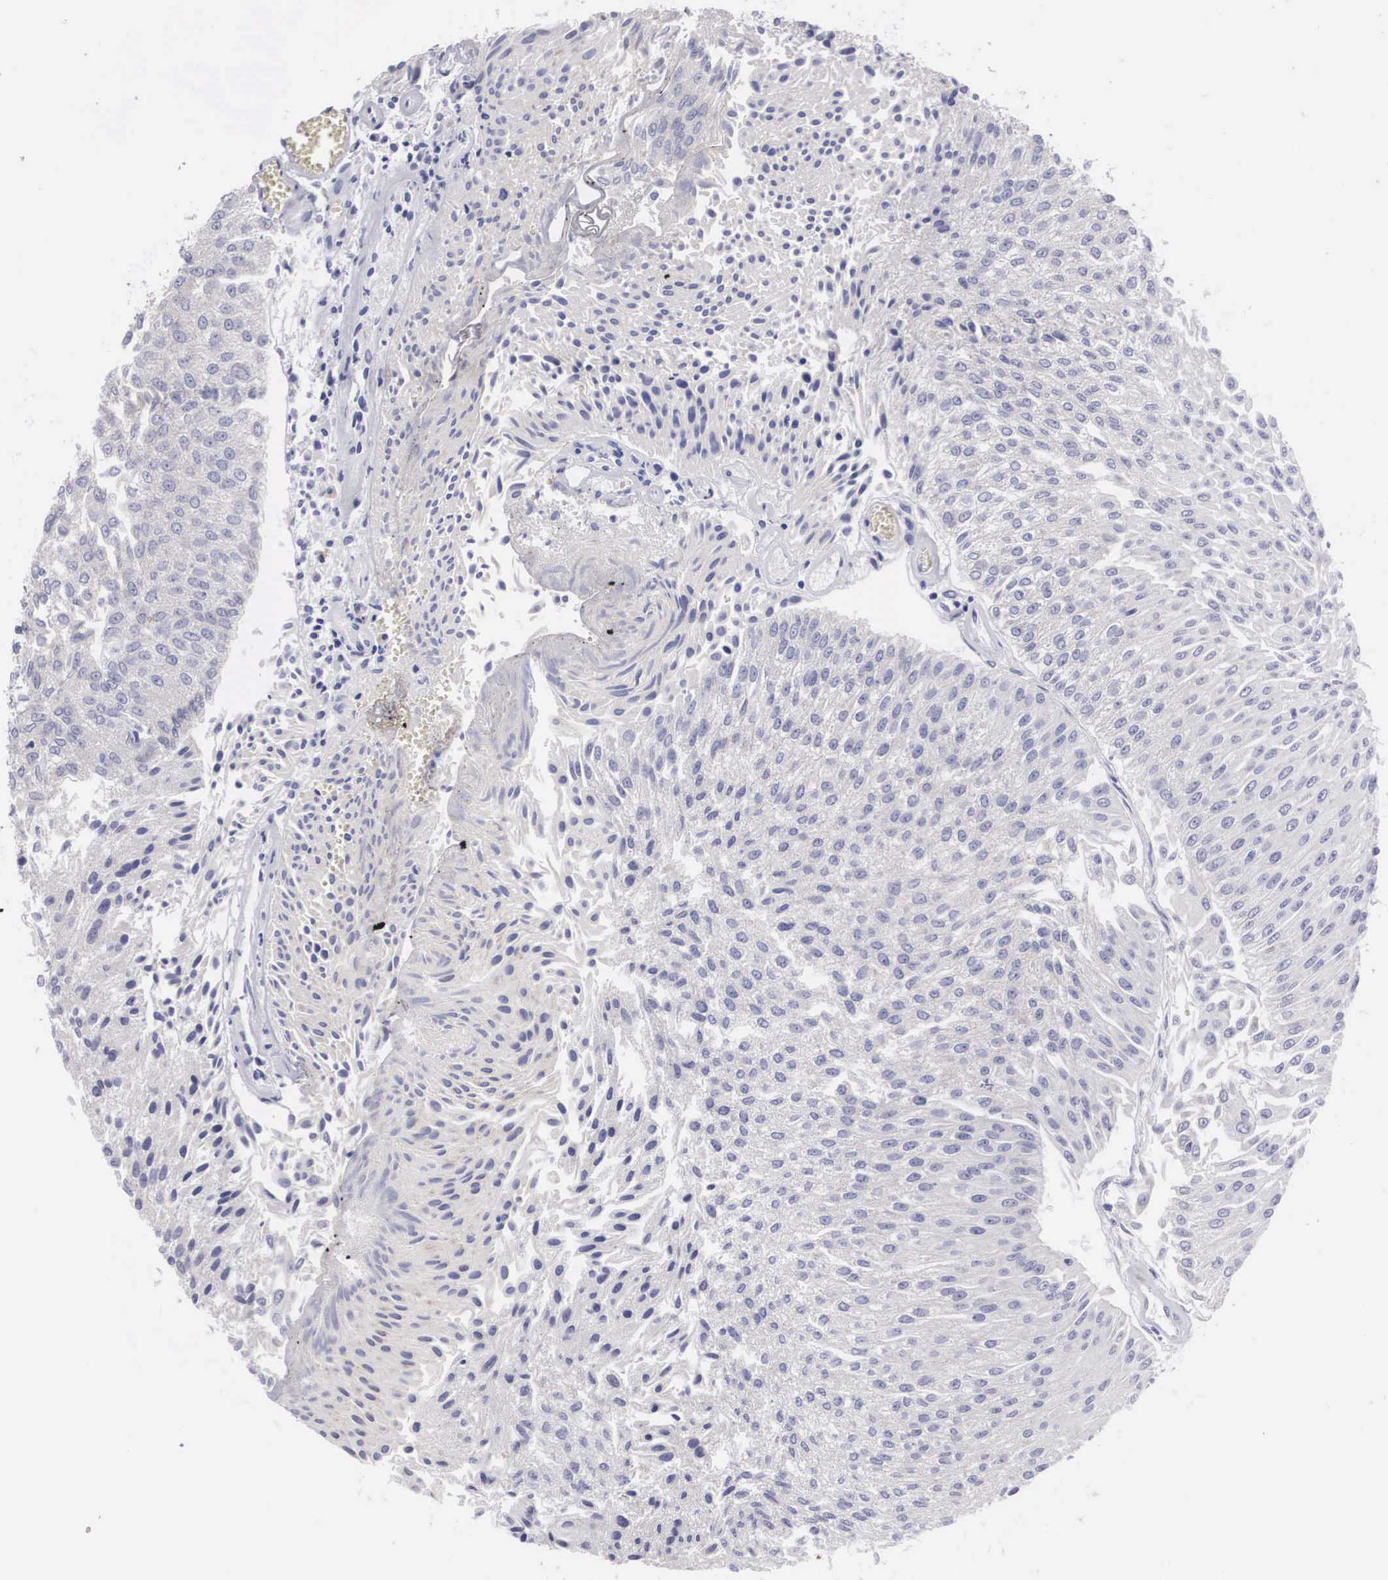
{"staining": {"intensity": "negative", "quantity": "none", "location": "none"}, "tissue": "urothelial cancer", "cell_type": "Tumor cells", "image_type": "cancer", "snomed": [{"axis": "morphology", "description": "Urothelial carcinoma, Low grade"}, {"axis": "topography", "description": "Urinary bladder"}], "caption": "The histopathology image shows no staining of tumor cells in urothelial cancer.", "gene": "ARMCX3", "patient": {"sex": "male", "age": 86}}